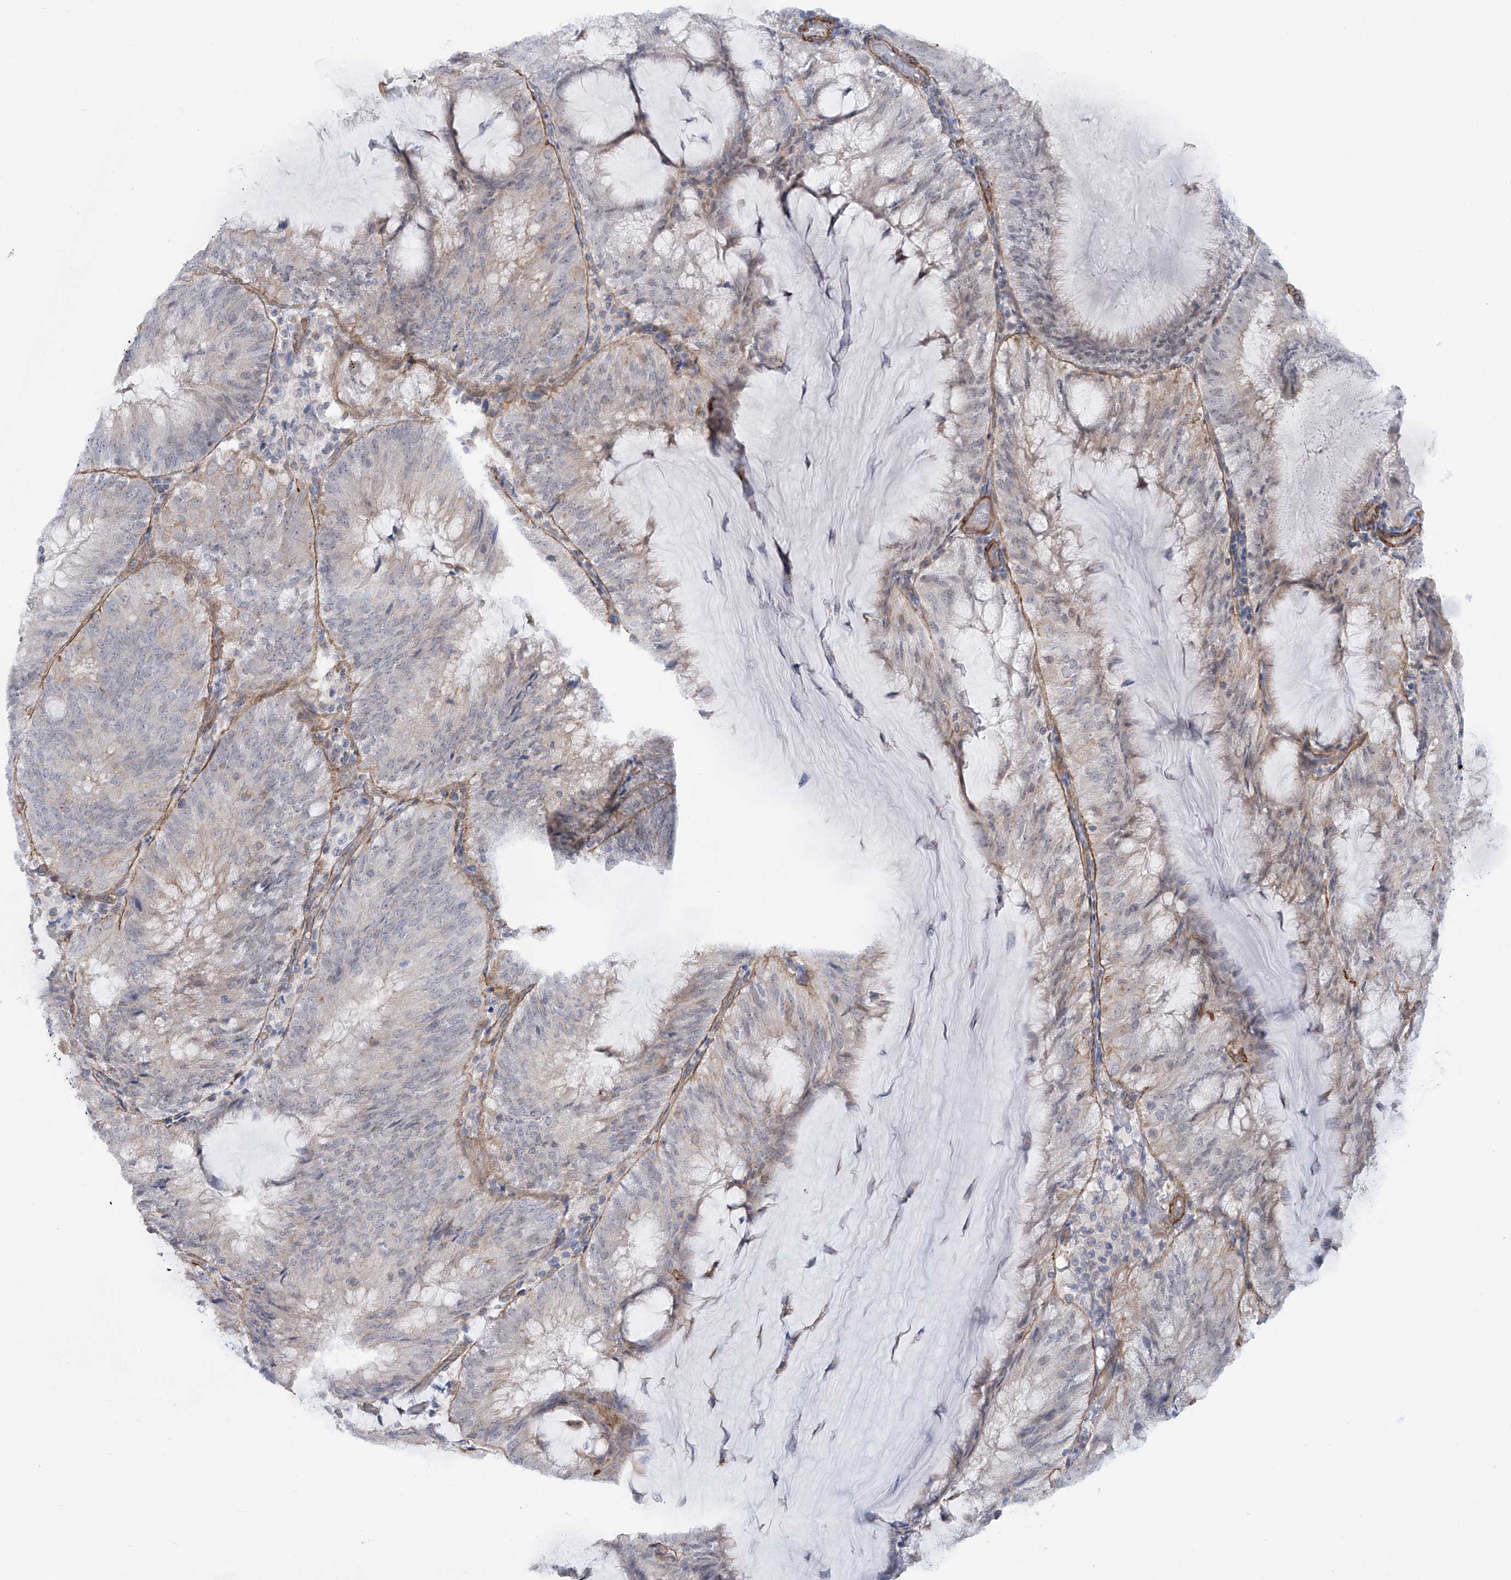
{"staining": {"intensity": "negative", "quantity": "none", "location": "none"}, "tissue": "endometrial cancer", "cell_type": "Tumor cells", "image_type": "cancer", "snomed": [{"axis": "morphology", "description": "Adenocarcinoma, NOS"}, {"axis": "topography", "description": "Endometrium"}], "caption": "A micrograph of endometrial cancer stained for a protein displays no brown staining in tumor cells.", "gene": "ZNF490", "patient": {"sex": "female", "age": 81}}